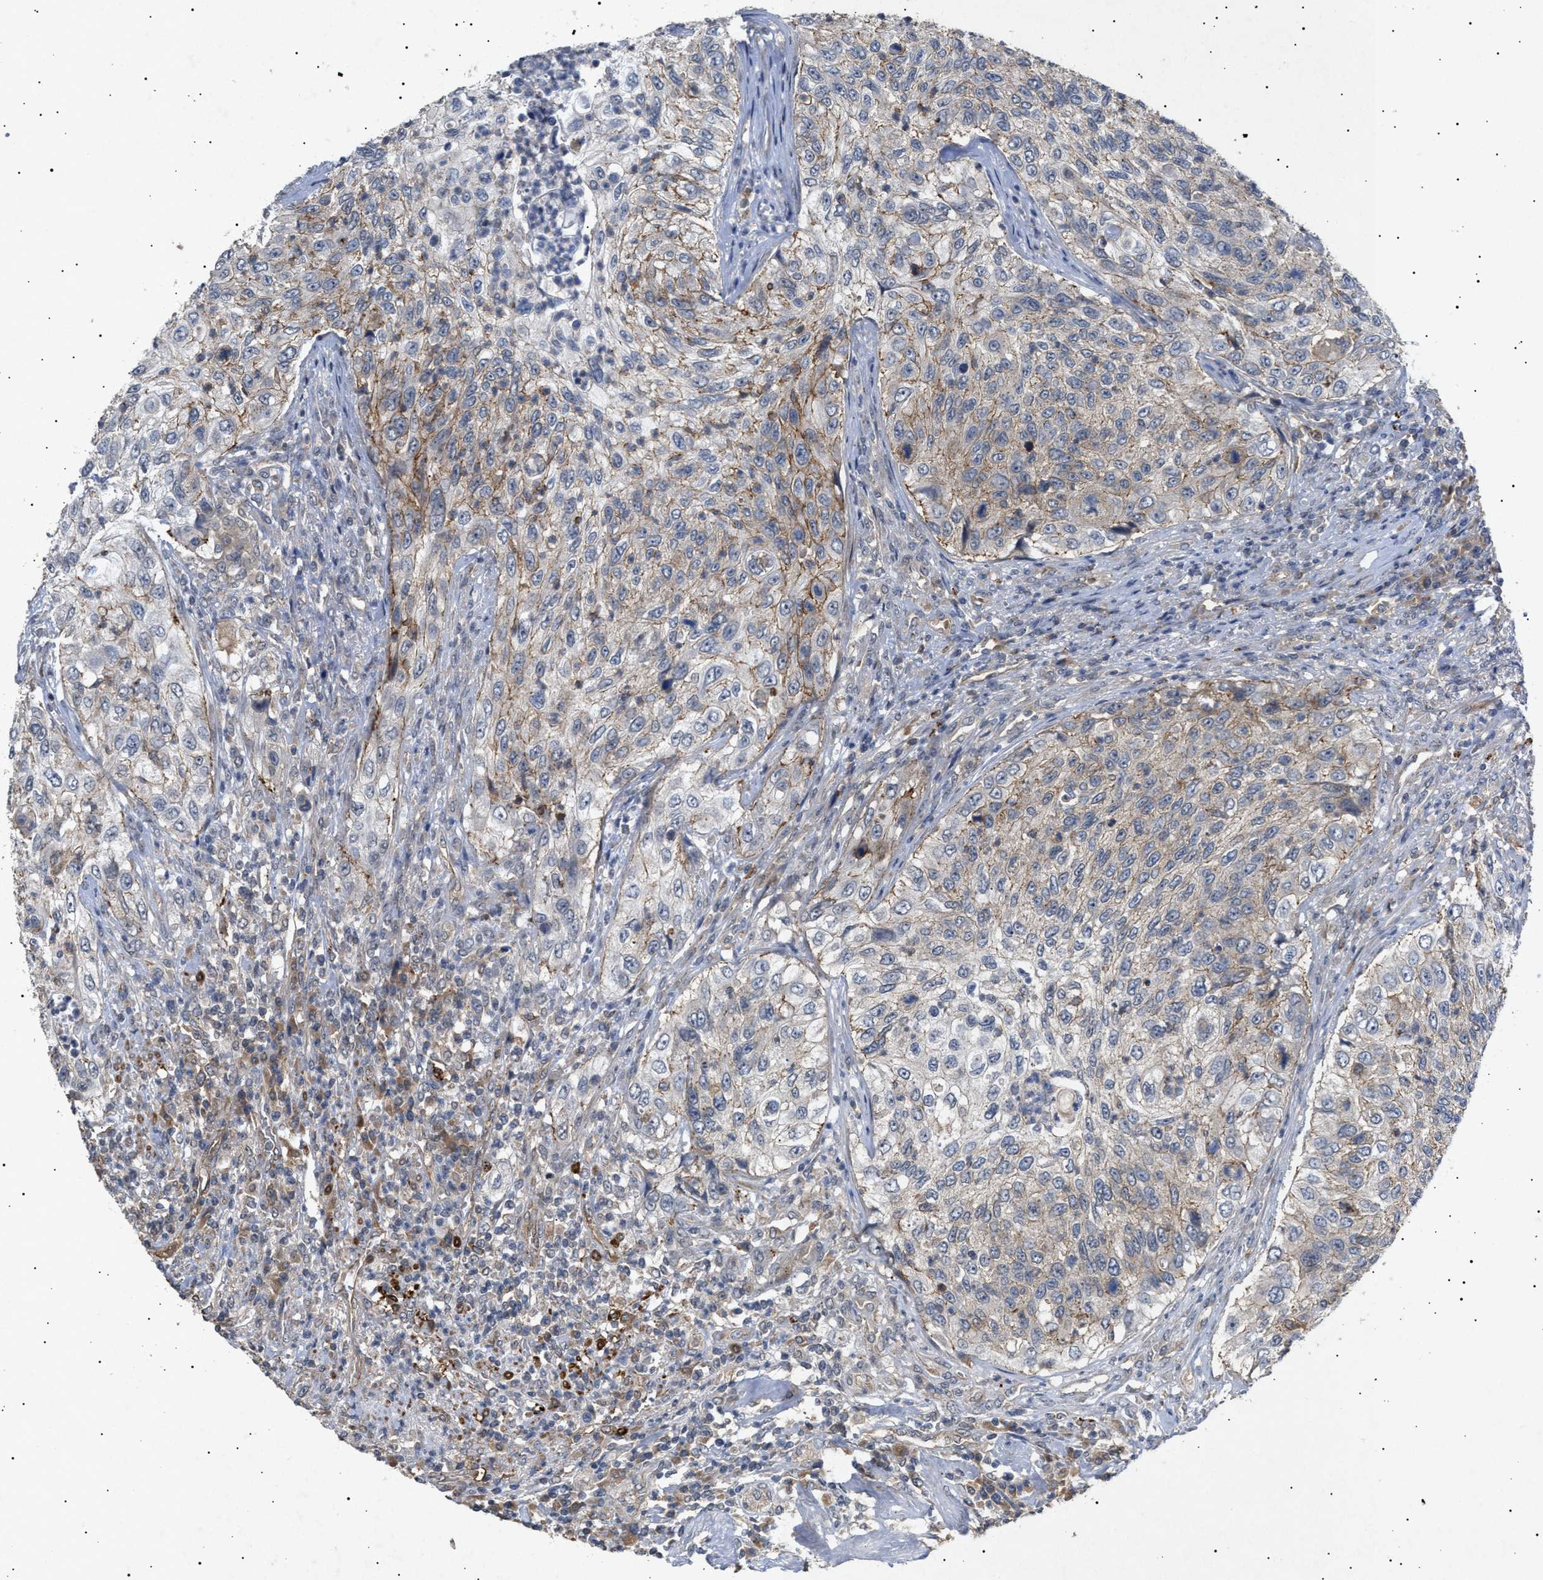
{"staining": {"intensity": "moderate", "quantity": "<25%", "location": "cytoplasmic/membranous"}, "tissue": "urothelial cancer", "cell_type": "Tumor cells", "image_type": "cancer", "snomed": [{"axis": "morphology", "description": "Urothelial carcinoma, High grade"}, {"axis": "topography", "description": "Urinary bladder"}], "caption": "Immunohistochemical staining of urothelial cancer displays moderate cytoplasmic/membranous protein positivity in approximately <25% of tumor cells. (brown staining indicates protein expression, while blue staining denotes nuclei).", "gene": "SIRT5", "patient": {"sex": "female", "age": 60}}